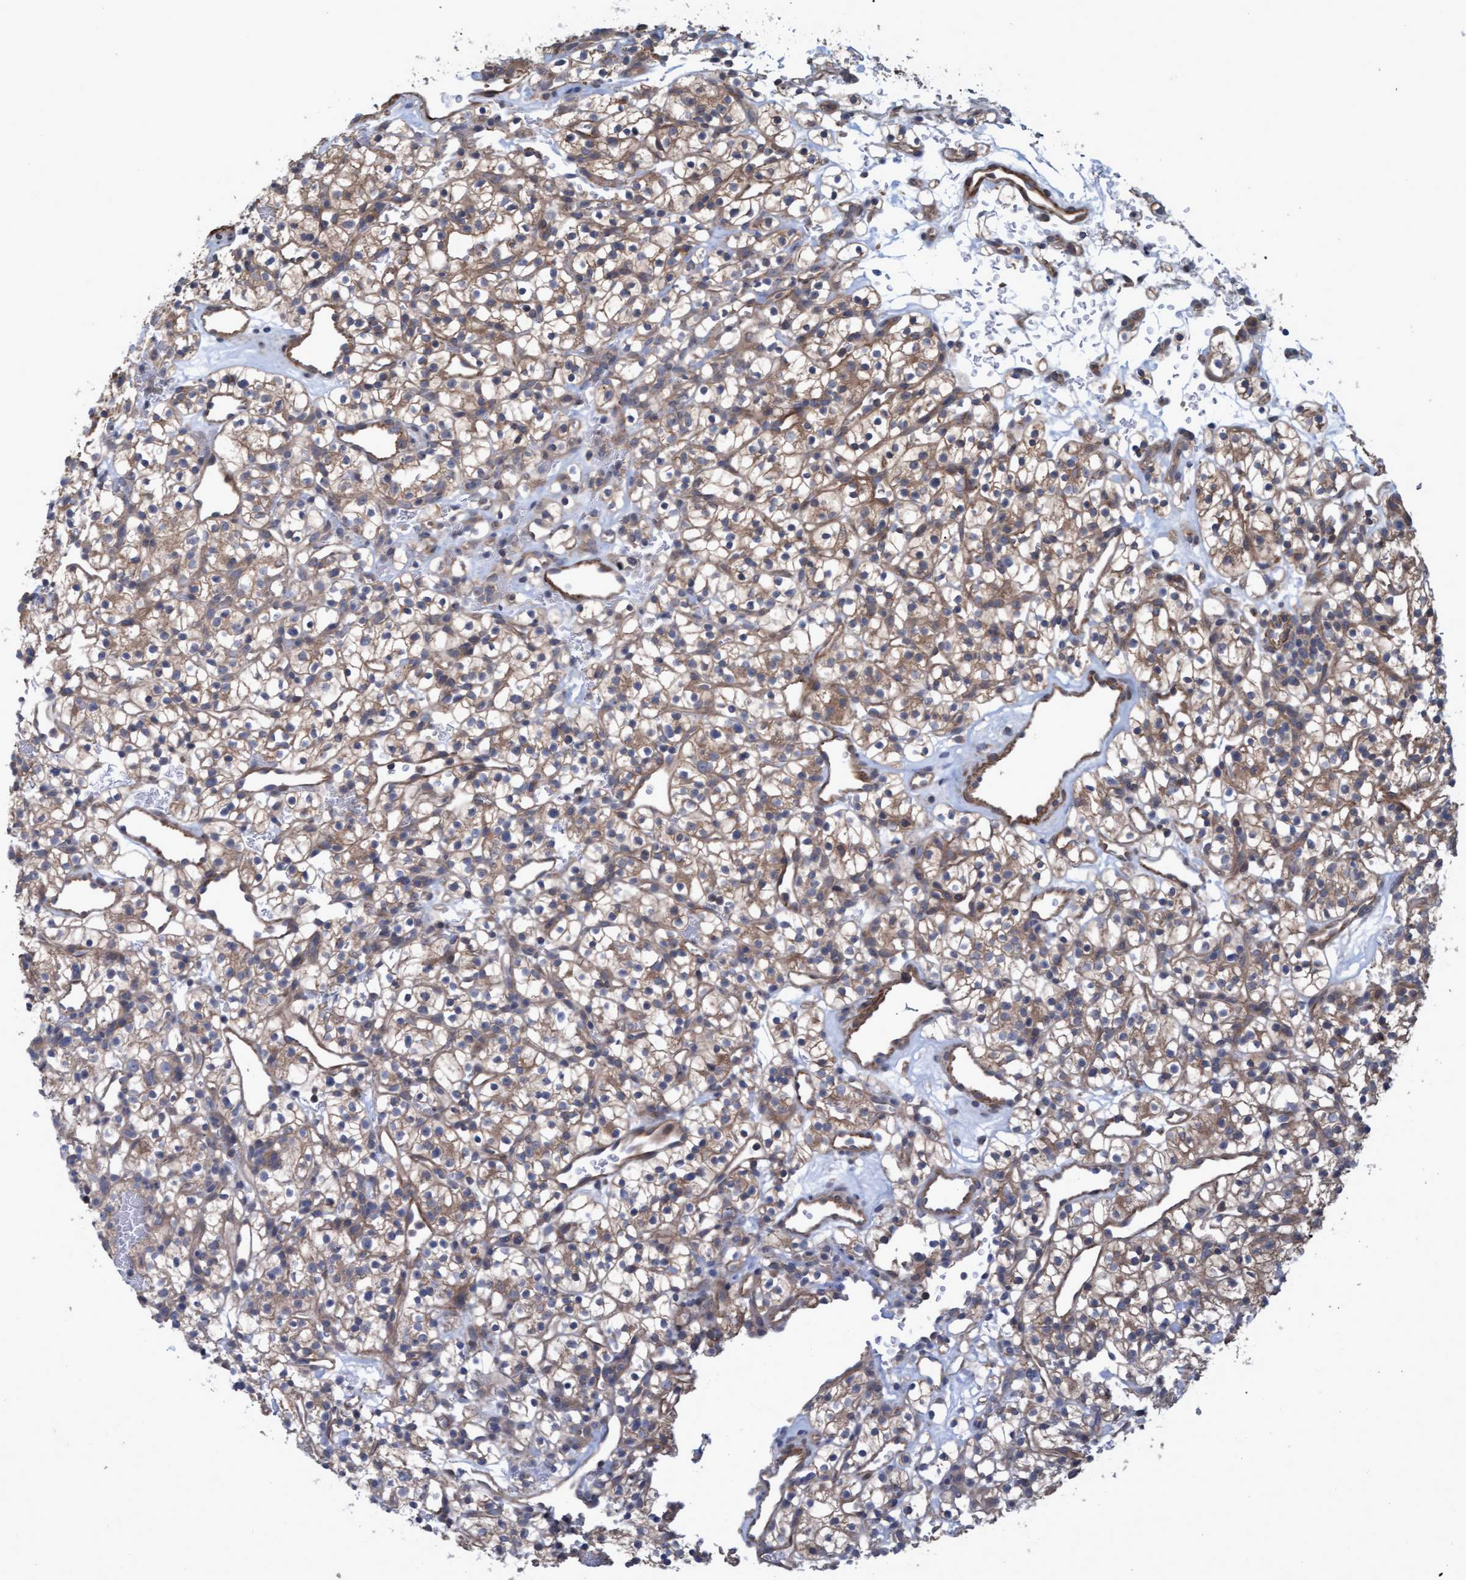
{"staining": {"intensity": "moderate", "quantity": ">75%", "location": "cytoplasmic/membranous"}, "tissue": "renal cancer", "cell_type": "Tumor cells", "image_type": "cancer", "snomed": [{"axis": "morphology", "description": "Adenocarcinoma, NOS"}, {"axis": "topography", "description": "Kidney"}], "caption": "Renal adenocarcinoma was stained to show a protein in brown. There is medium levels of moderate cytoplasmic/membranous staining in about >75% of tumor cells.", "gene": "GGT6", "patient": {"sex": "female", "age": 57}}